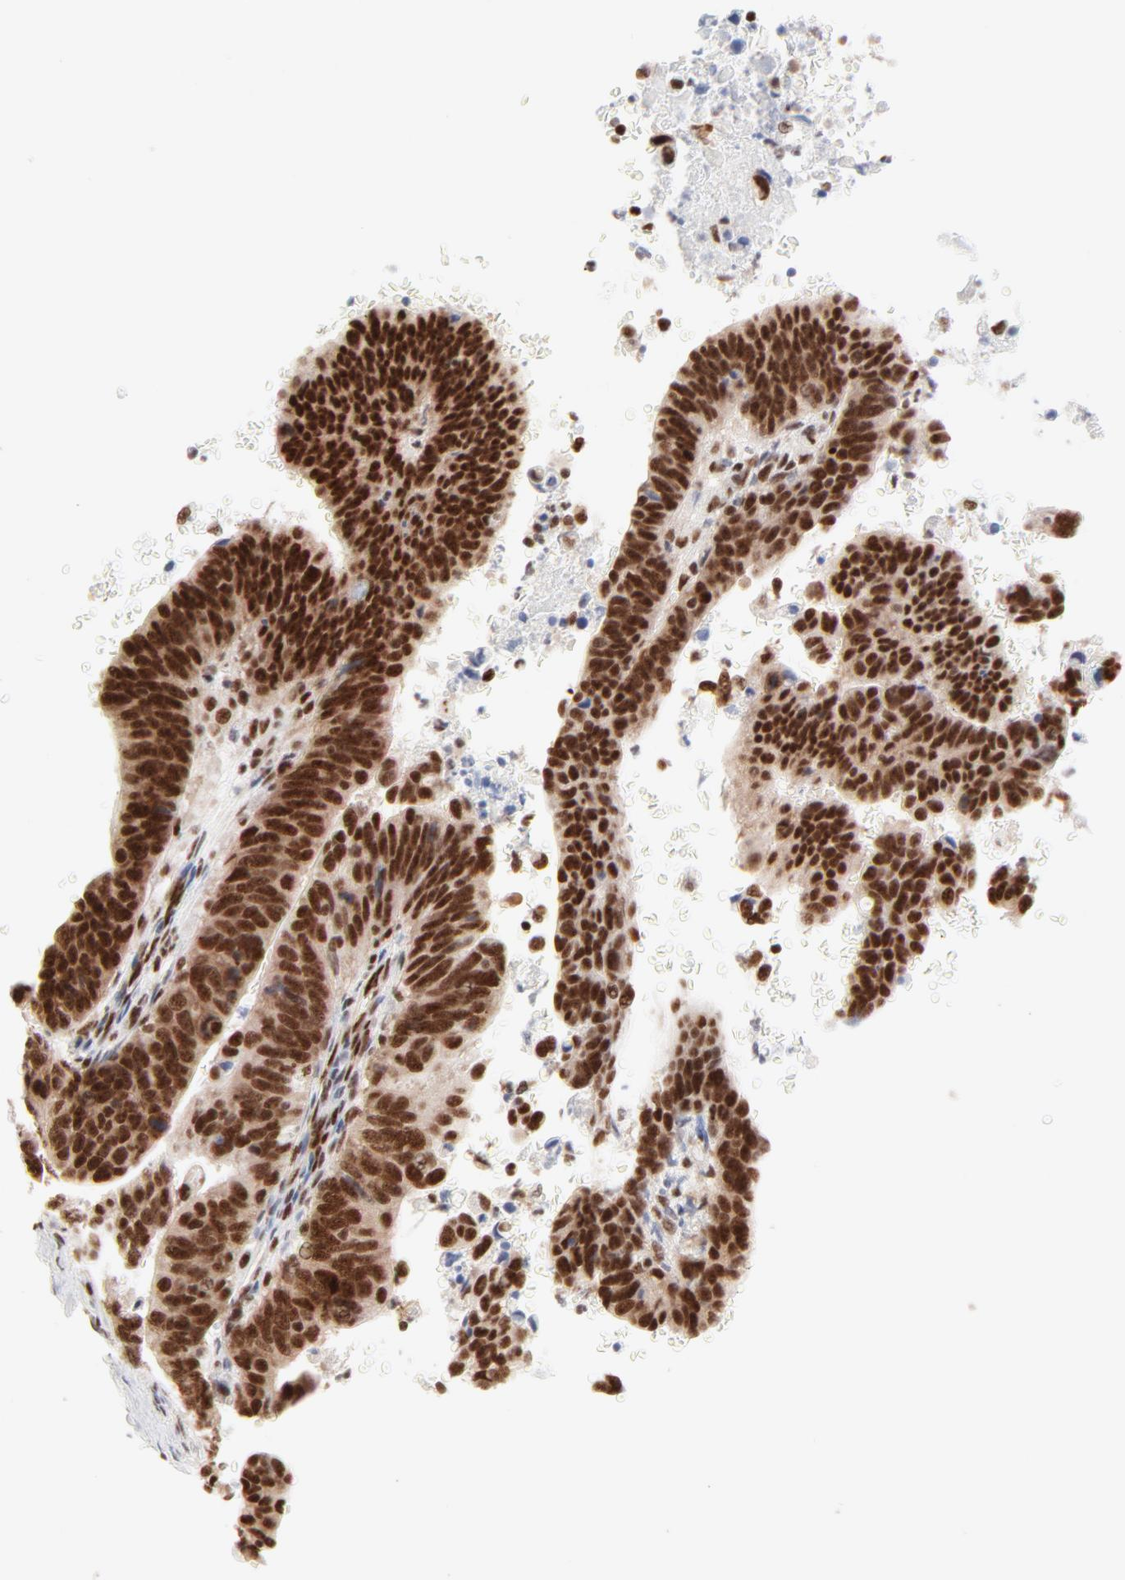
{"staining": {"intensity": "strong", "quantity": ">75%", "location": "nuclear"}, "tissue": "stomach cancer", "cell_type": "Tumor cells", "image_type": "cancer", "snomed": [{"axis": "morphology", "description": "Adenocarcinoma, NOS"}, {"axis": "topography", "description": "Stomach, upper"}], "caption": "This is an image of immunohistochemistry staining of adenocarcinoma (stomach), which shows strong expression in the nuclear of tumor cells.", "gene": "TARDBP", "patient": {"sex": "female", "age": 50}}